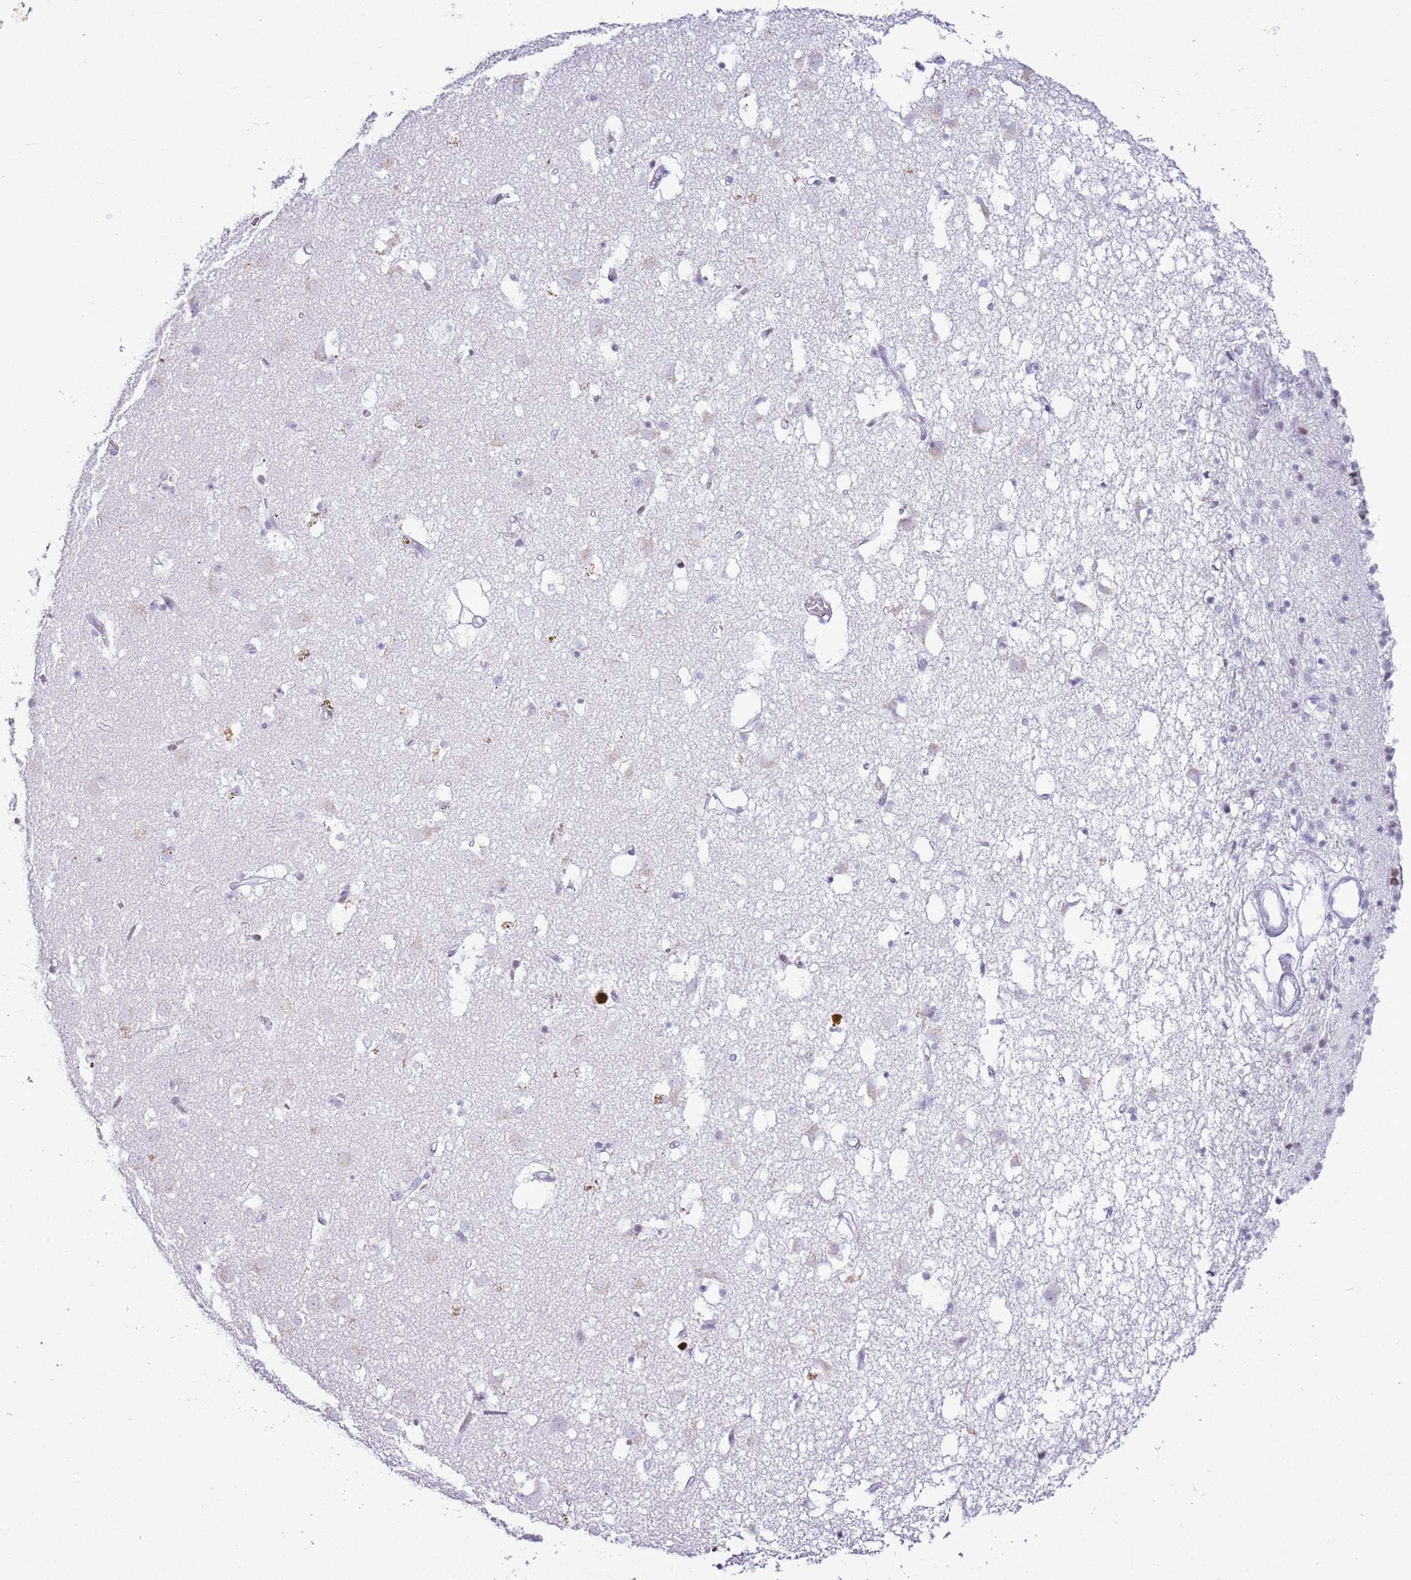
{"staining": {"intensity": "negative", "quantity": "none", "location": "none"}, "tissue": "caudate", "cell_type": "Glial cells", "image_type": "normal", "snomed": [{"axis": "morphology", "description": "Normal tissue, NOS"}, {"axis": "topography", "description": "Lateral ventricle wall"}], "caption": "This histopathology image is of benign caudate stained with immunohistochemistry (IHC) to label a protein in brown with the nuclei are counter-stained blue. There is no expression in glial cells. Nuclei are stained in blue.", "gene": "ASIP", "patient": {"sex": "male", "age": 70}}